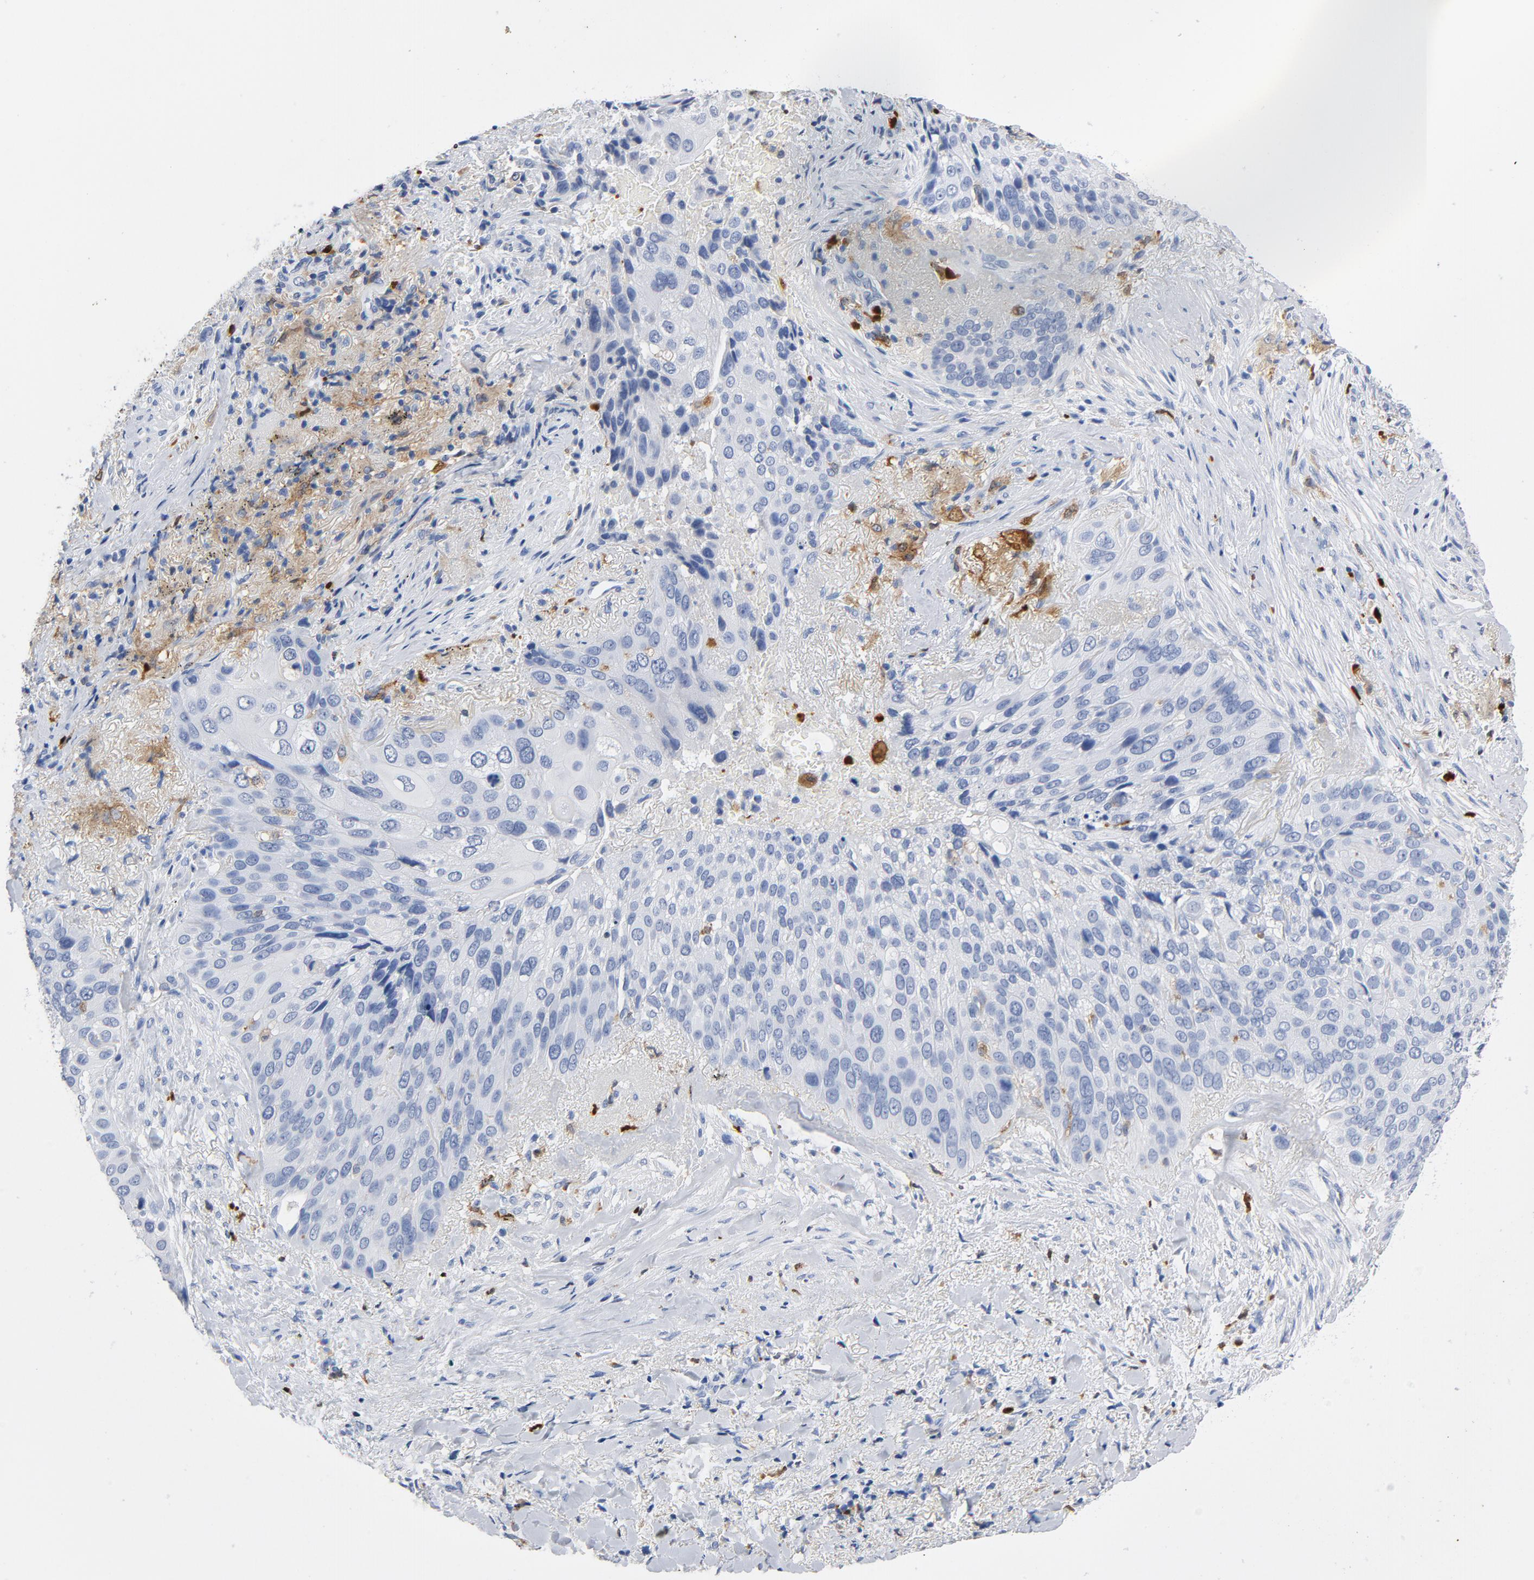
{"staining": {"intensity": "negative", "quantity": "none", "location": "none"}, "tissue": "lung cancer", "cell_type": "Tumor cells", "image_type": "cancer", "snomed": [{"axis": "morphology", "description": "Squamous cell carcinoma, NOS"}, {"axis": "topography", "description": "Lung"}], "caption": "Protein analysis of lung cancer (squamous cell carcinoma) displays no significant staining in tumor cells.", "gene": "NCF1", "patient": {"sex": "male", "age": 54}}